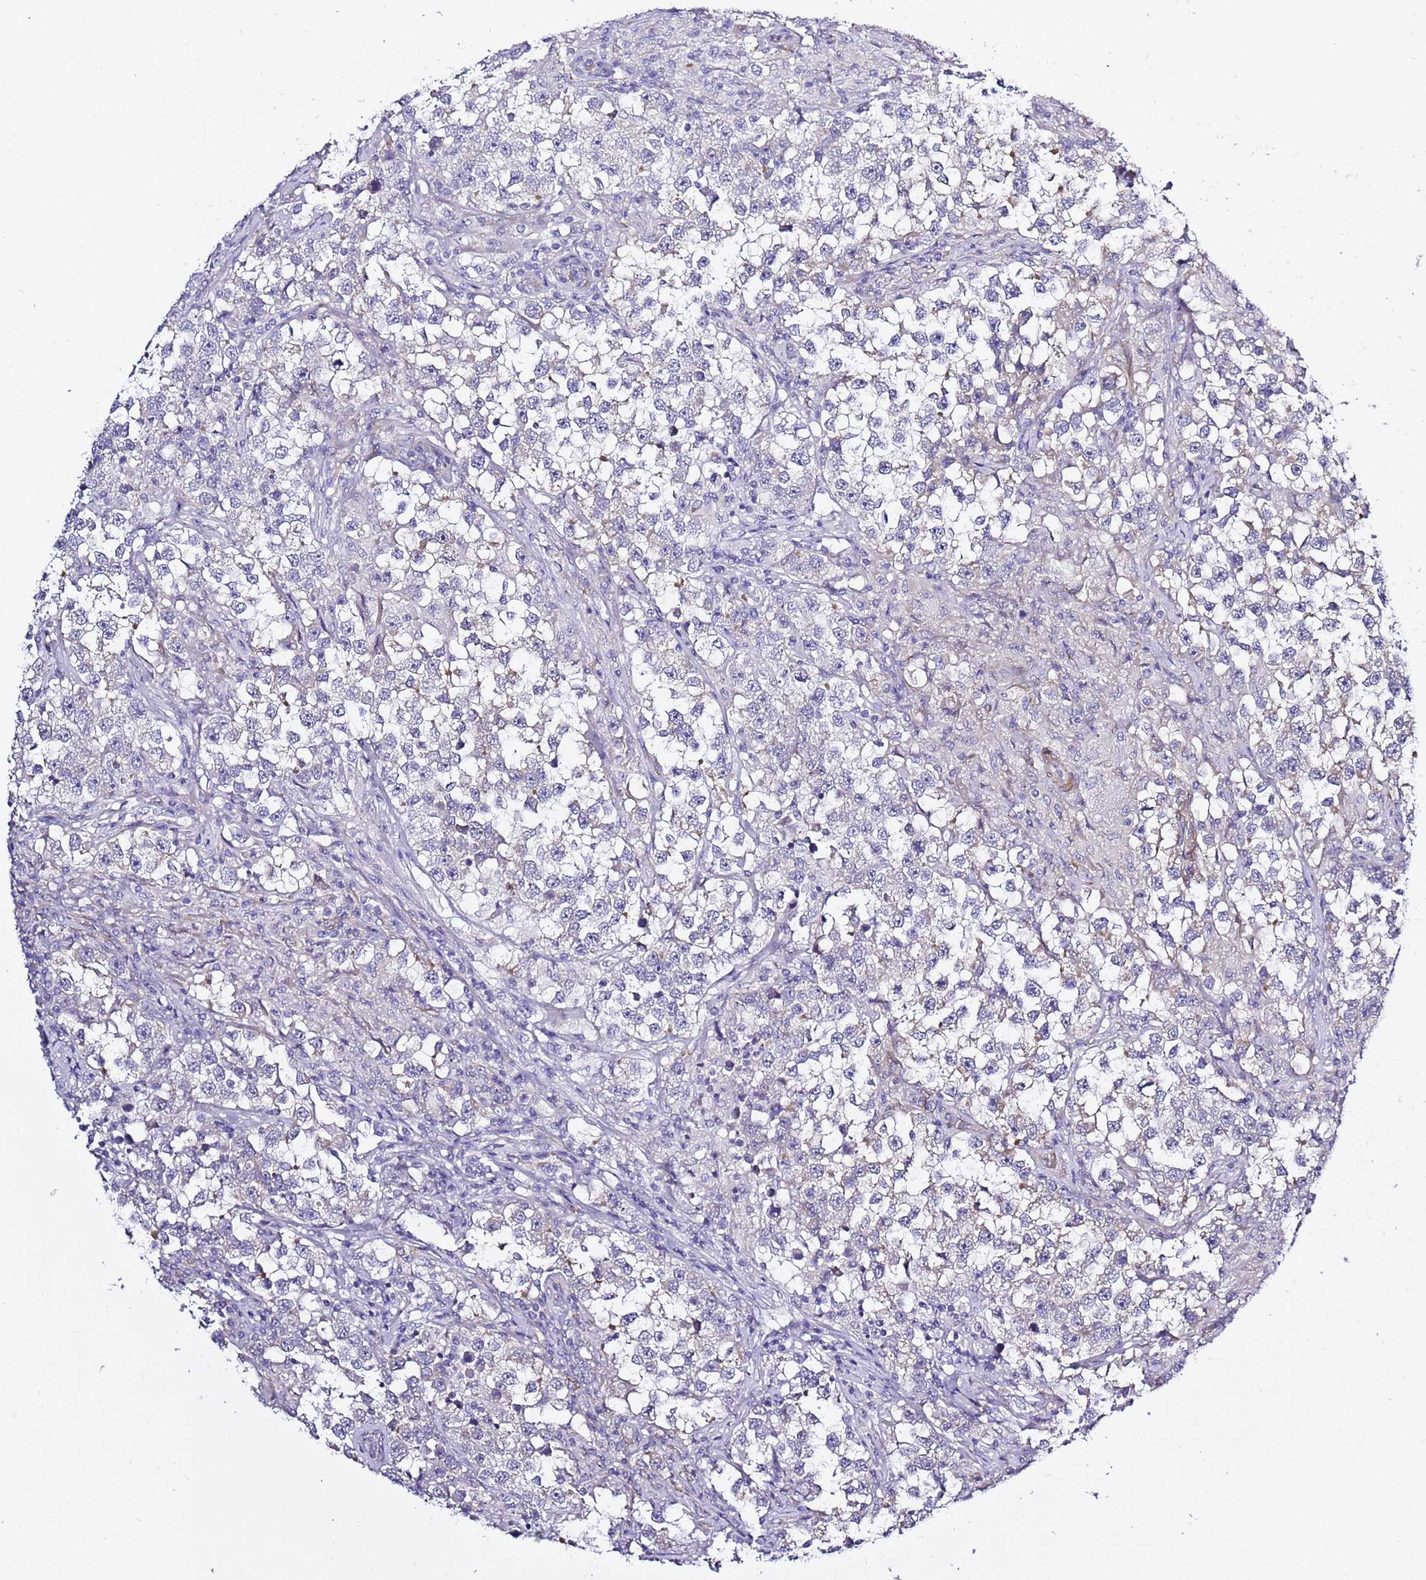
{"staining": {"intensity": "negative", "quantity": "none", "location": "none"}, "tissue": "testis cancer", "cell_type": "Tumor cells", "image_type": "cancer", "snomed": [{"axis": "morphology", "description": "Seminoma, NOS"}, {"axis": "topography", "description": "Testis"}], "caption": "This is an immunohistochemistry micrograph of seminoma (testis). There is no positivity in tumor cells.", "gene": "RFK", "patient": {"sex": "male", "age": 46}}